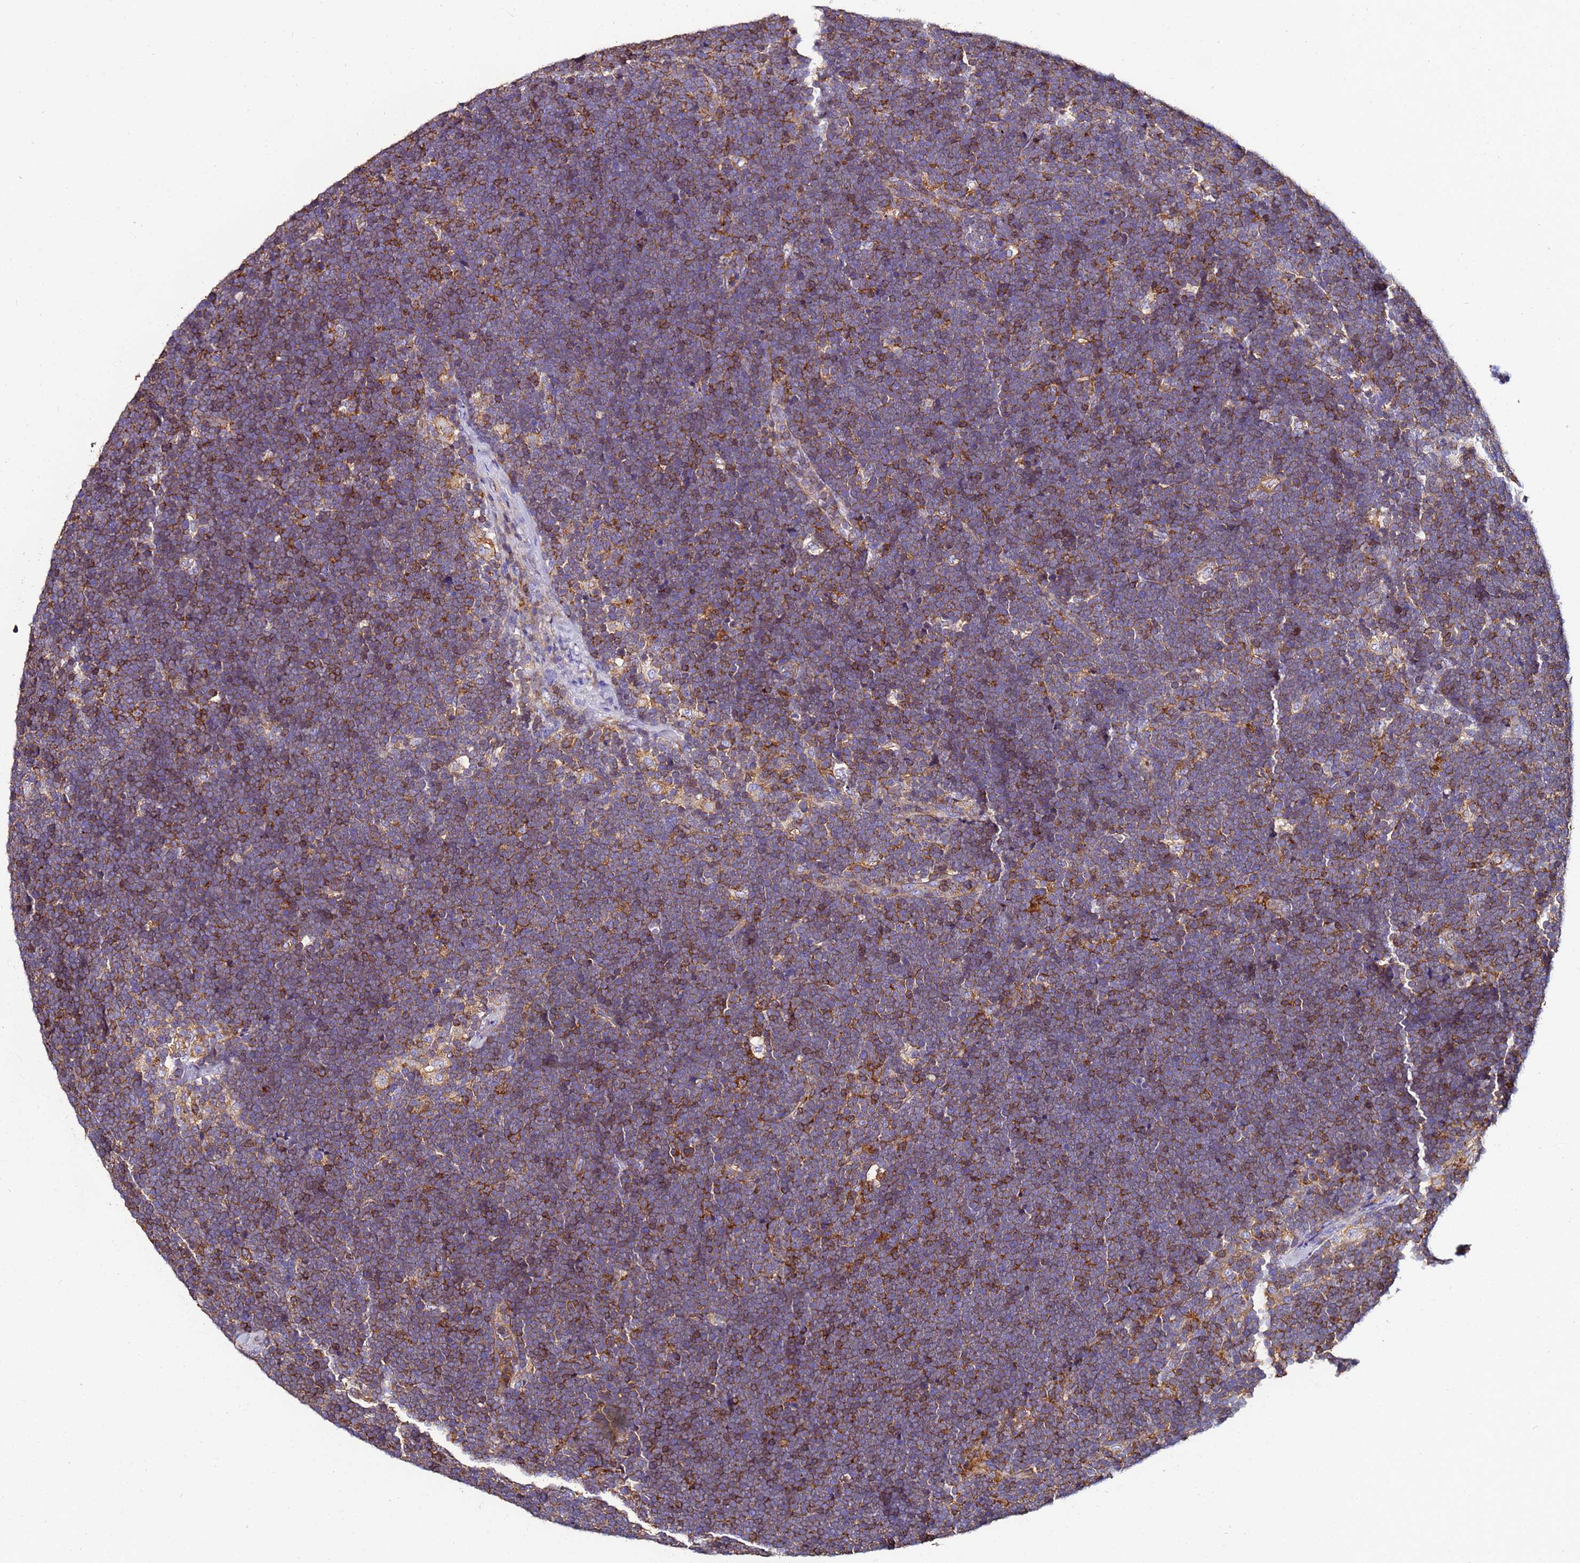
{"staining": {"intensity": "moderate", "quantity": "25%-75%", "location": "cytoplasmic/membranous"}, "tissue": "lymphoma", "cell_type": "Tumor cells", "image_type": "cancer", "snomed": [{"axis": "morphology", "description": "Malignant lymphoma, non-Hodgkin's type, High grade"}, {"axis": "topography", "description": "Lymph node"}], "caption": "Approximately 25%-75% of tumor cells in human lymphoma show moderate cytoplasmic/membranous protein staining as visualized by brown immunohistochemical staining.", "gene": "ACTB", "patient": {"sex": "male", "age": 13}}